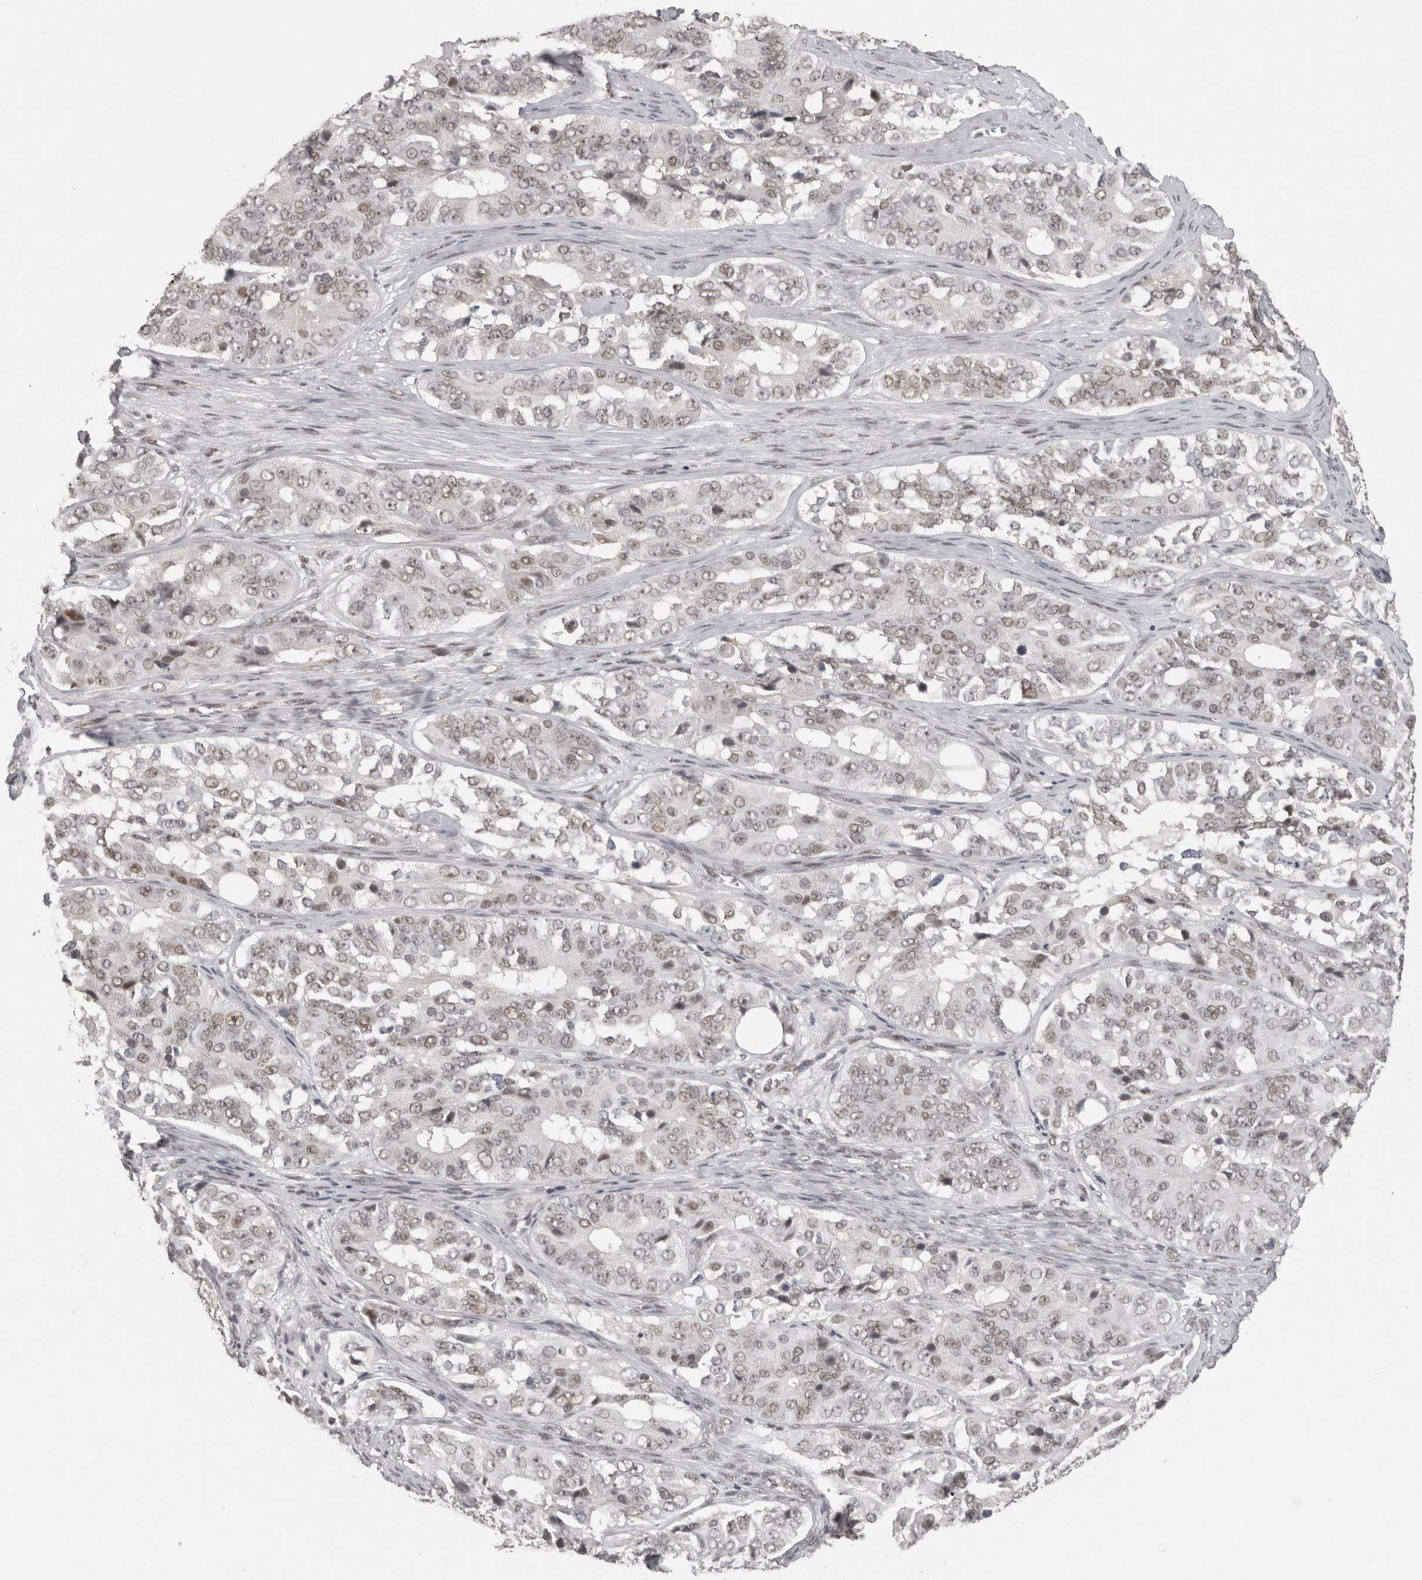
{"staining": {"intensity": "weak", "quantity": "25%-75%", "location": "nuclear"}, "tissue": "ovarian cancer", "cell_type": "Tumor cells", "image_type": "cancer", "snomed": [{"axis": "morphology", "description": "Carcinoma, endometroid"}, {"axis": "topography", "description": "Ovary"}], "caption": "High-magnification brightfield microscopy of endometroid carcinoma (ovarian) stained with DAB (3,3'-diaminobenzidine) (brown) and counterstained with hematoxylin (blue). tumor cells exhibit weak nuclear expression is seen in approximately25%-75% of cells.", "gene": "ZNF830", "patient": {"sex": "female", "age": 51}}